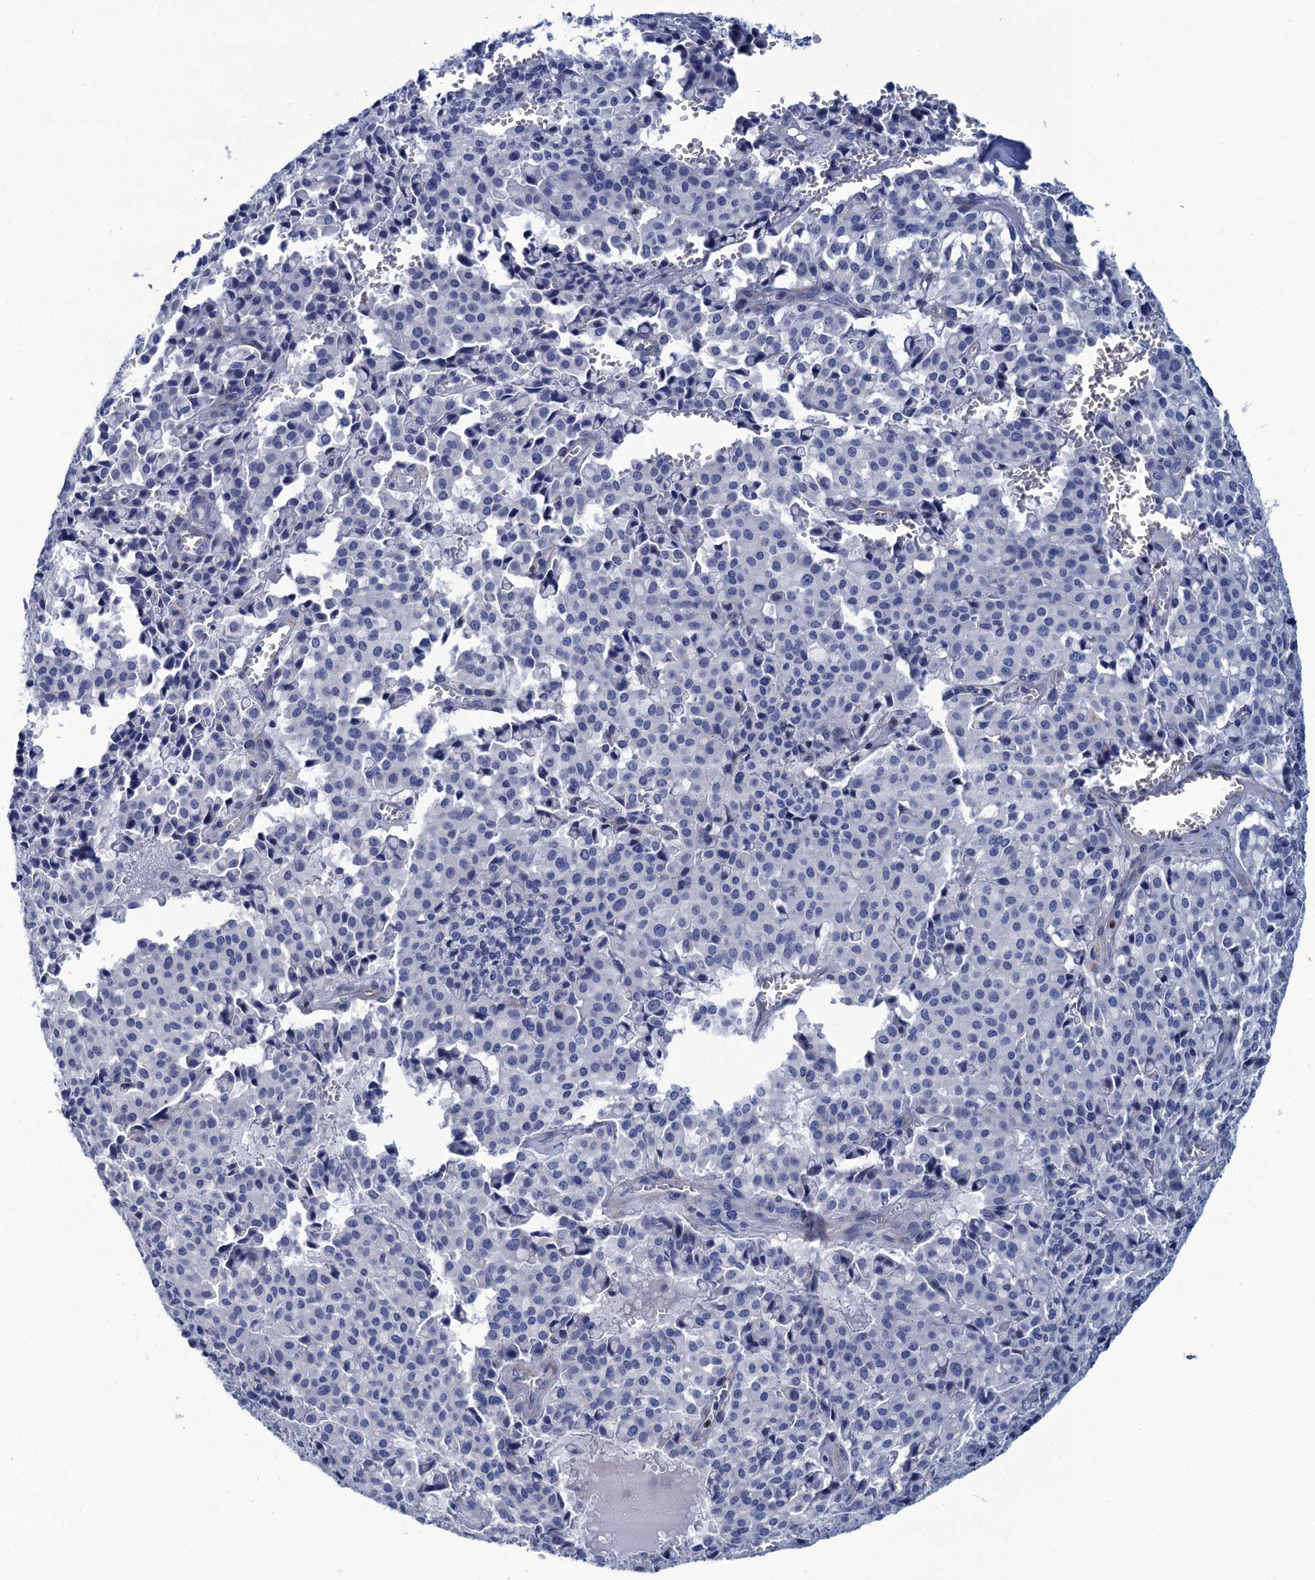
{"staining": {"intensity": "negative", "quantity": "none", "location": "none"}, "tissue": "pancreatic cancer", "cell_type": "Tumor cells", "image_type": "cancer", "snomed": [{"axis": "morphology", "description": "Adenocarcinoma, NOS"}, {"axis": "topography", "description": "Pancreas"}], "caption": "IHC of adenocarcinoma (pancreatic) exhibits no positivity in tumor cells.", "gene": "RHCG", "patient": {"sex": "male", "age": 65}}